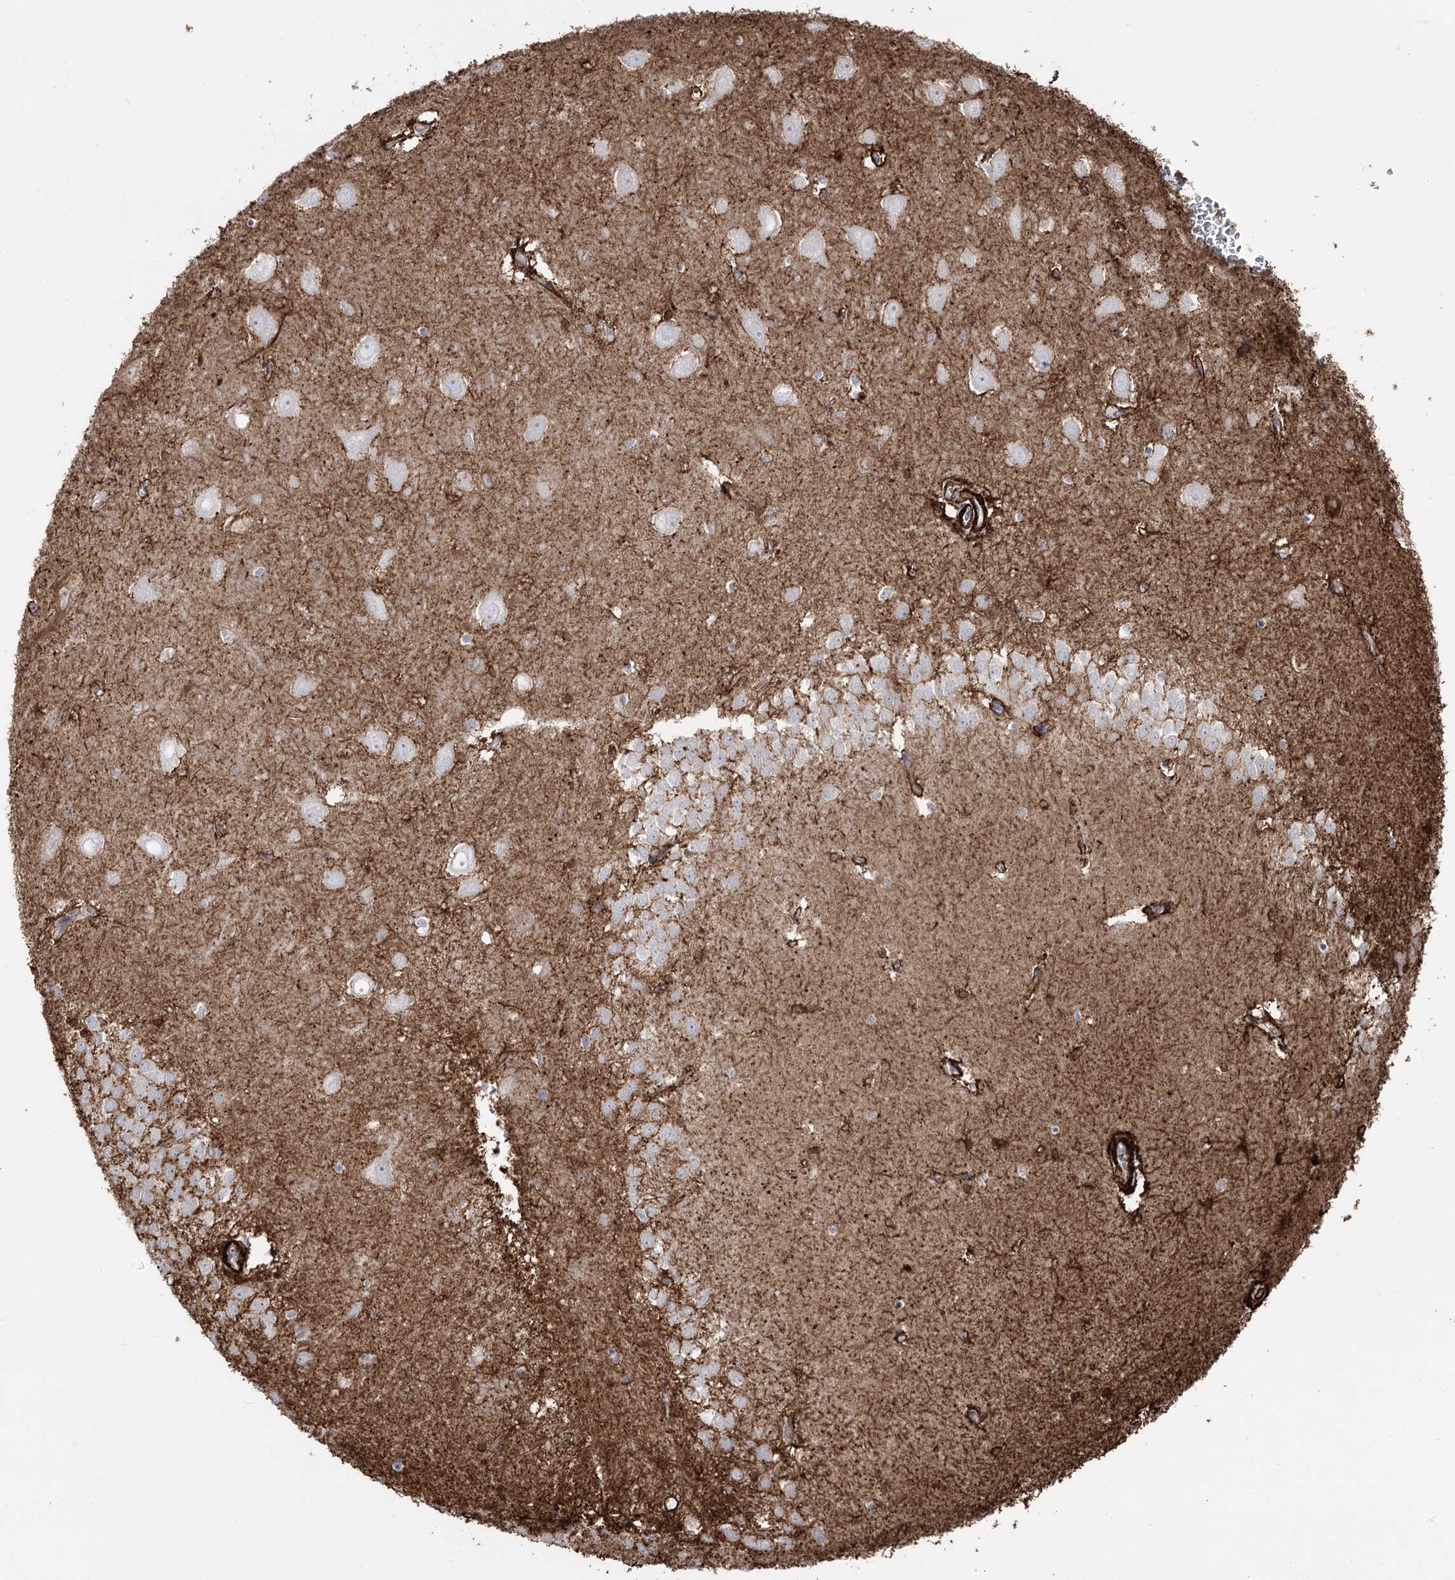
{"staining": {"intensity": "weak", "quantity": "<25%", "location": "cytoplasmic/membranous"}, "tissue": "hippocampus", "cell_type": "Glial cells", "image_type": "normal", "snomed": [{"axis": "morphology", "description": "Normal tissue, NOS"}, {"axis": "topography", "description": "Hippocampus"}], "caption": "Glial cells show no significant positivity in normal hippocampus. (IHC, brightfield microscopy, high magnification).", "gene": "PLEKHA5", "patient": {"sex": "female", "age": 64}}